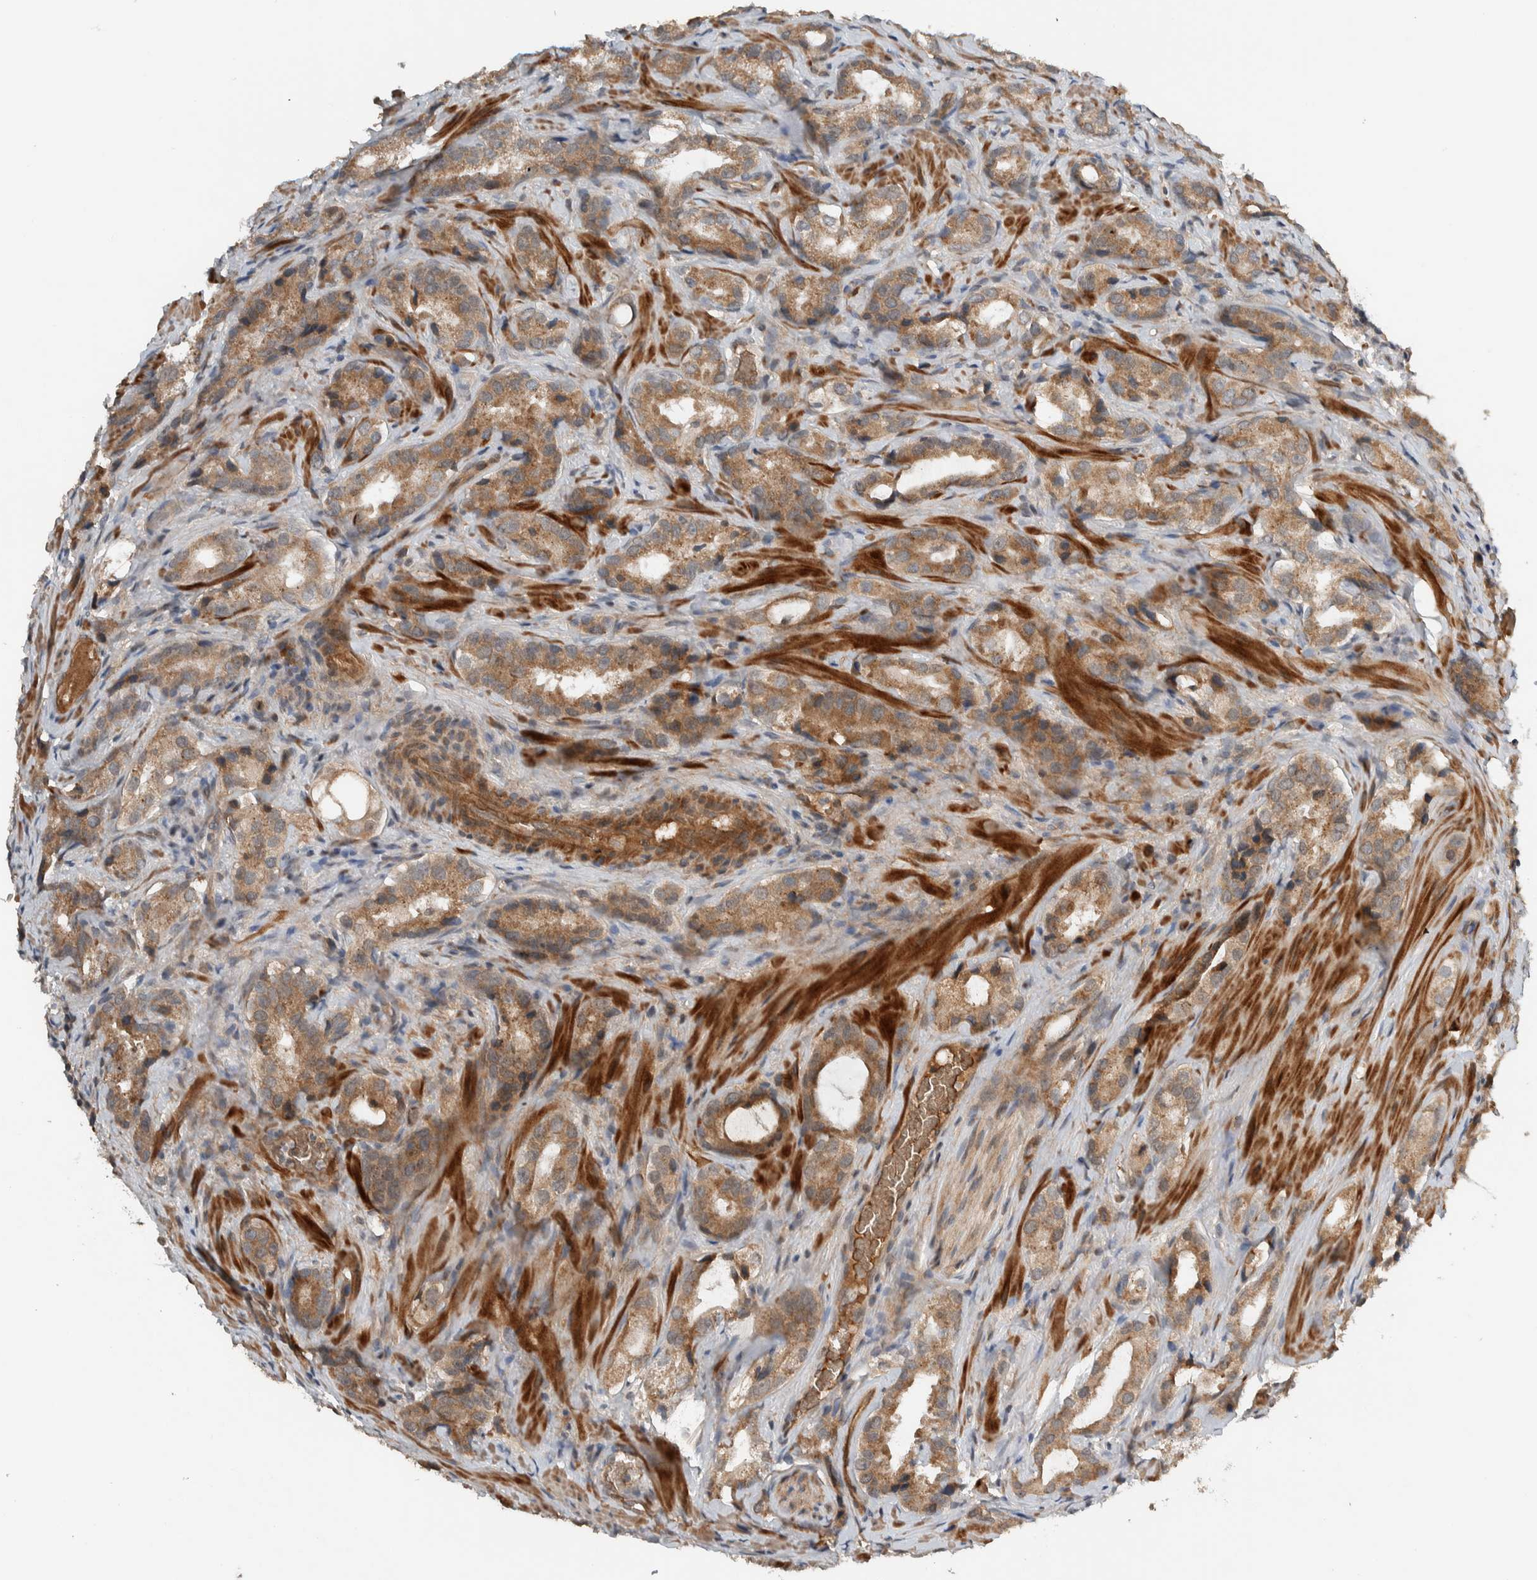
{"staining": {"intensity": "moderate", "quantity": ">75%", "location": "cytoplasmic/membranous"}, "tissue": "prostate cancer", "cell_type": "Tumor cells", "image_type": "cancer", "snomed": [{"axis": "morphology", "description": "Adenocarcinoma, High grade"}, {"axis": "topography", "description": "Prostate"}], "caption": "Brown immunohistochemical staining in human prostate cancer exhibits moderate cytoplasmic/membranous expression in about >75% of tumor cells.", "gene": "ARMC7", "patient": {"sex": "male", "age": 63}}